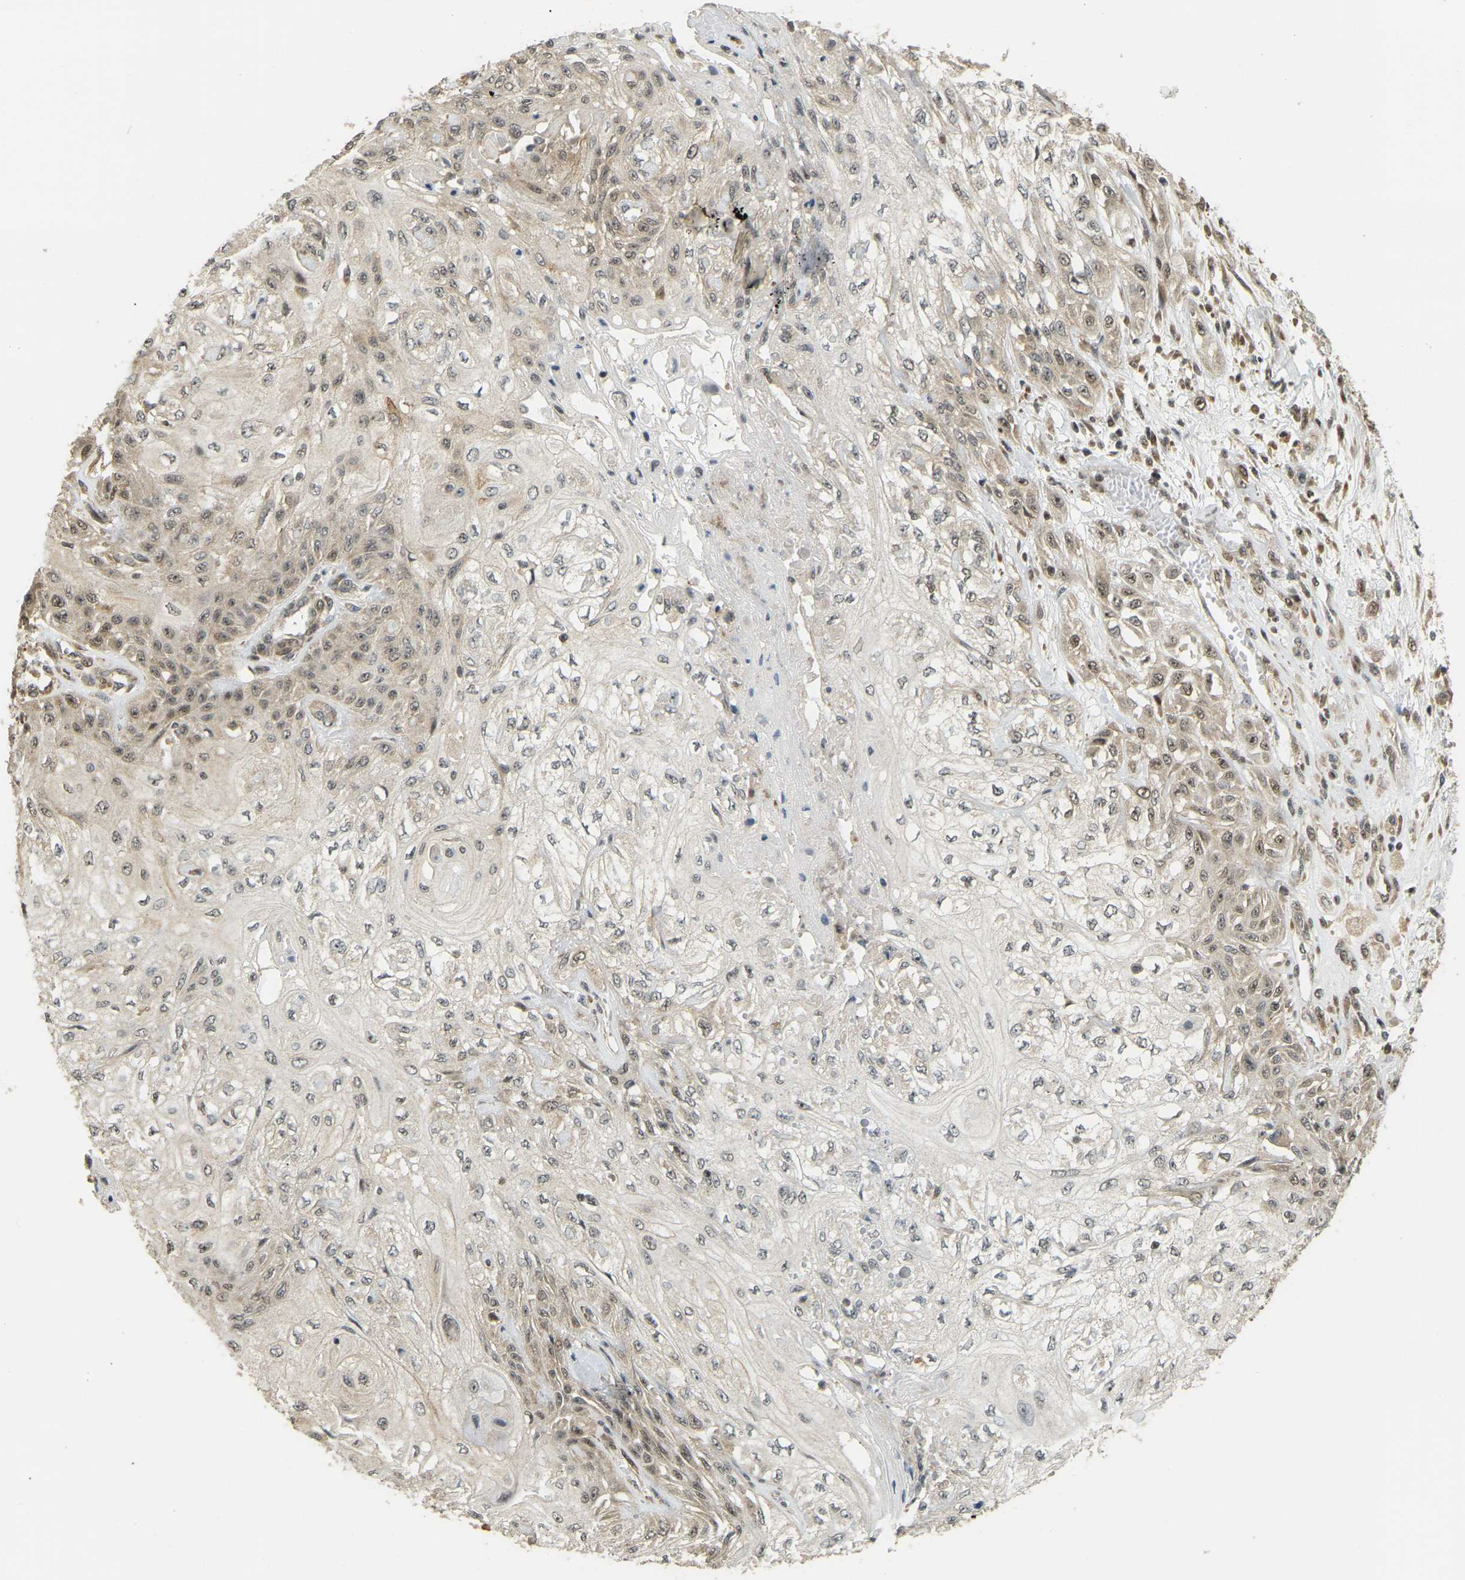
{"staining": {"intensity": "moderate", "quantity": "25%-75%", "location": "nuclear"}, "tissue": "skin cancer", "cell_type": "Tumor cells", "image_type": "cancer", "snomed": [{"axis": "morphology", "description": "Squamous cell carcinoma, NOS"}, {"axis": "morphology", "description": "Squamous cell carcinoma, metastatic, NOS"}, {"axis": "topography", "description": "Skin"}, {"axis": "topography", "description": "Lymph node"}], "caption": "Human skin cancer stained with a brown dye demonstrates moderate nuclear positive expression in approximately 25%-75% of tumor cells.", "gene": "BRF2", "patient": {"sex": "male", "age": 75}}